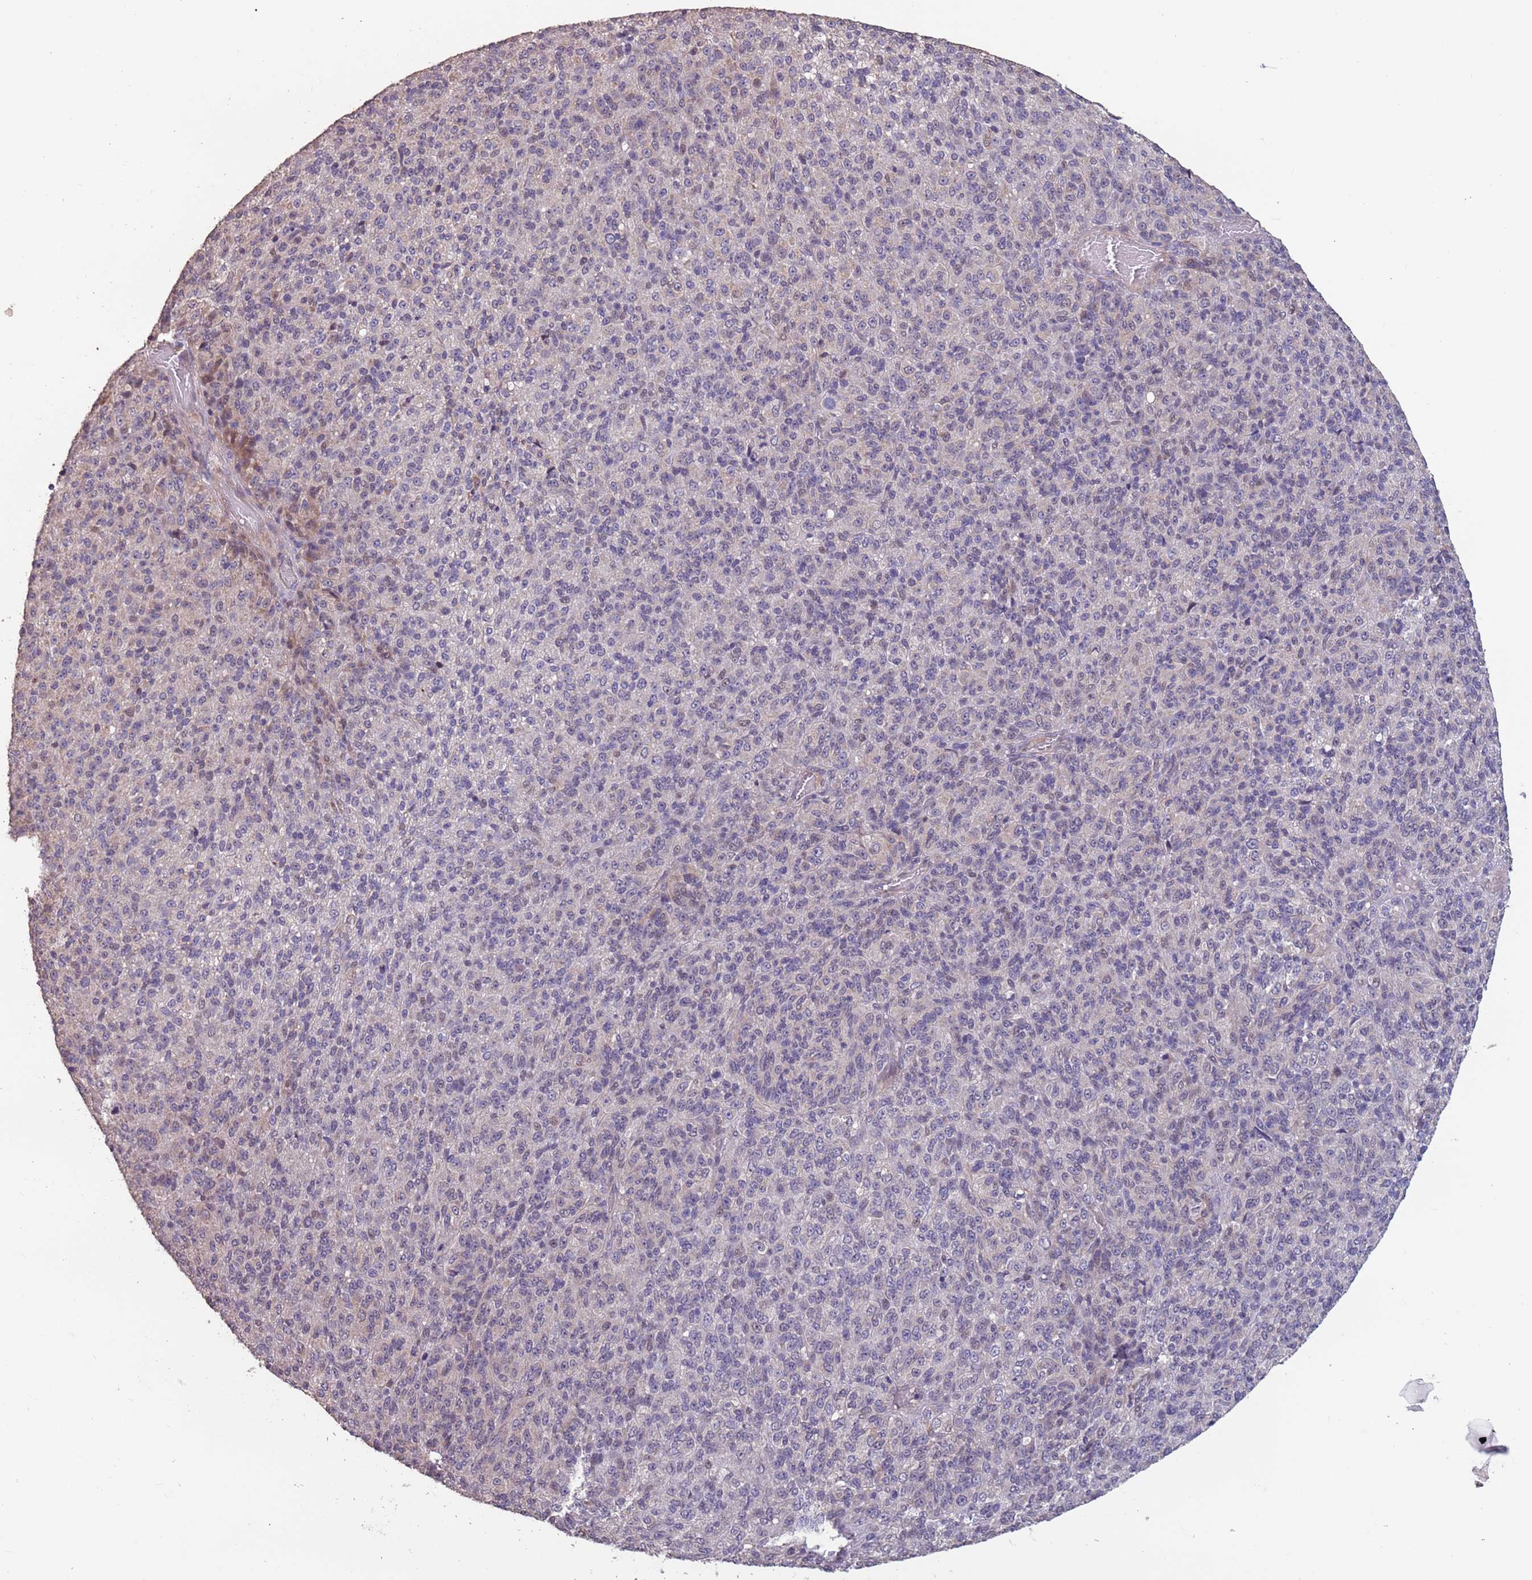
{"staining": {"intensity": "weak", "quantity": "25%-75%", "location": "cytoplasmic/membranous"}, "tissue": "melanoma", "cell_type": "Tumor cells", "image_type": "cancer", "snomed": [{"axis": "morphology", "description": "Malignant melanoma, Metastatic site"}, {"axis": "topography", "description": "Brain"}], "caption": "Weak cytoplasmic/membranous protein positivity is appreciated in approximately 25%-75% of tumor cells in malignant melanoma (metastatic site).", "gene": "MBD3L1", "patient": {"sex": "female", "age": 56}}